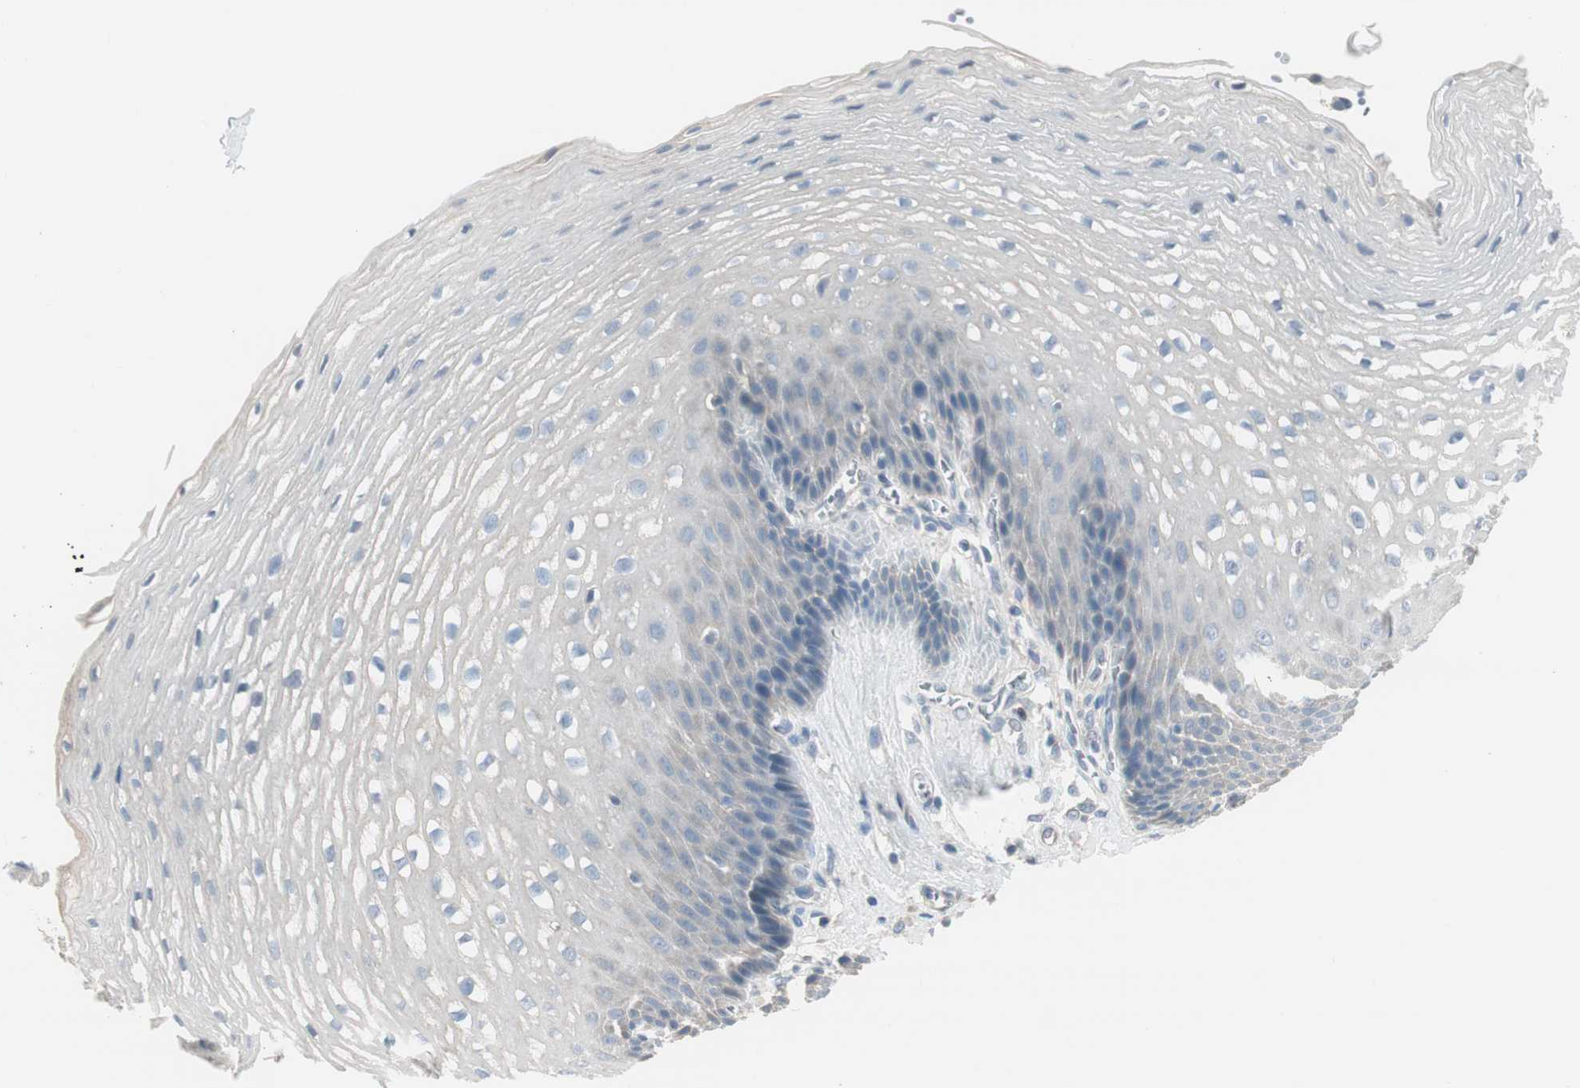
{"staining": {"intensity": "weak", "quantity": "<25%", "location": "cytoplasmic/membranous"}, "tissue": "esophagus", "cell_type": "Squamous epithelial cells", "image_type": "normal", "snomed": [{"axis": "morphology", "description": "Normal tissue, NOS"}, {"axis": "topography", "description": "Esophagus"}], "caption": "Human esophagus stained for a protein using immunohistochemistry (IHC) demonstrates no positivity in squamous epithelial cells.", "gene": "EVA1A", "patient": {"sex": "male", "age": 48}}